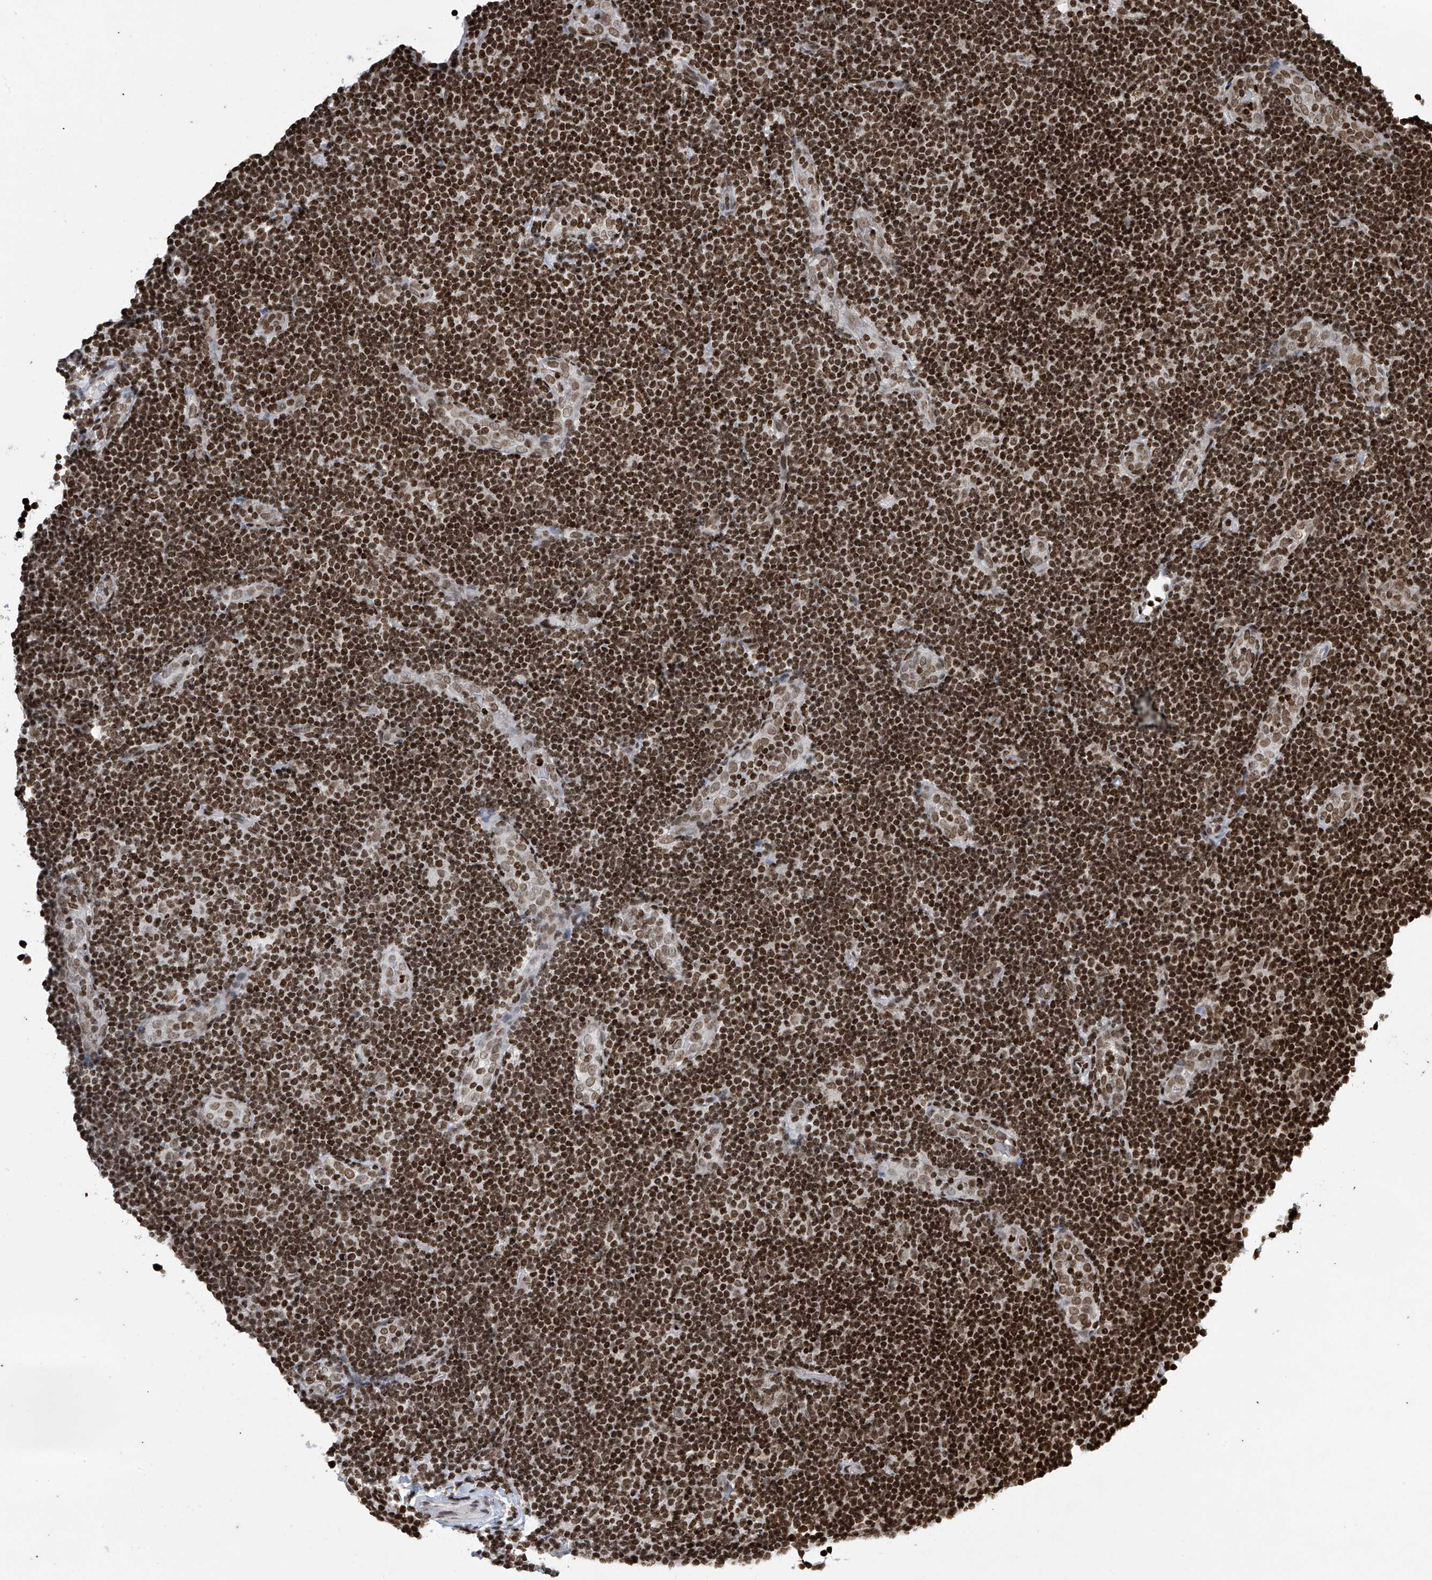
{"staining": {"intensity": "strong", "quantity": ">75%", "location": "nuclear"}, "tissue": "lymphoma", "cell_type": "Tumor cells", "image_type": "cancer", "snomed": [{"axis": "morphology", "description": "Malignant lymphoma, non-Hodgkin's type, Low grade"}, {"axis": "topography", "description": "Lymph node"}], "caption": "This is a histology image of IHC staining of malignant lymphoma, non-Hodgkin's type (low-grade), which shows strong positivity in the nuclear of tumor cells.", "gene": "H4C16", "patient": {"sex": "male", "age": 83}}